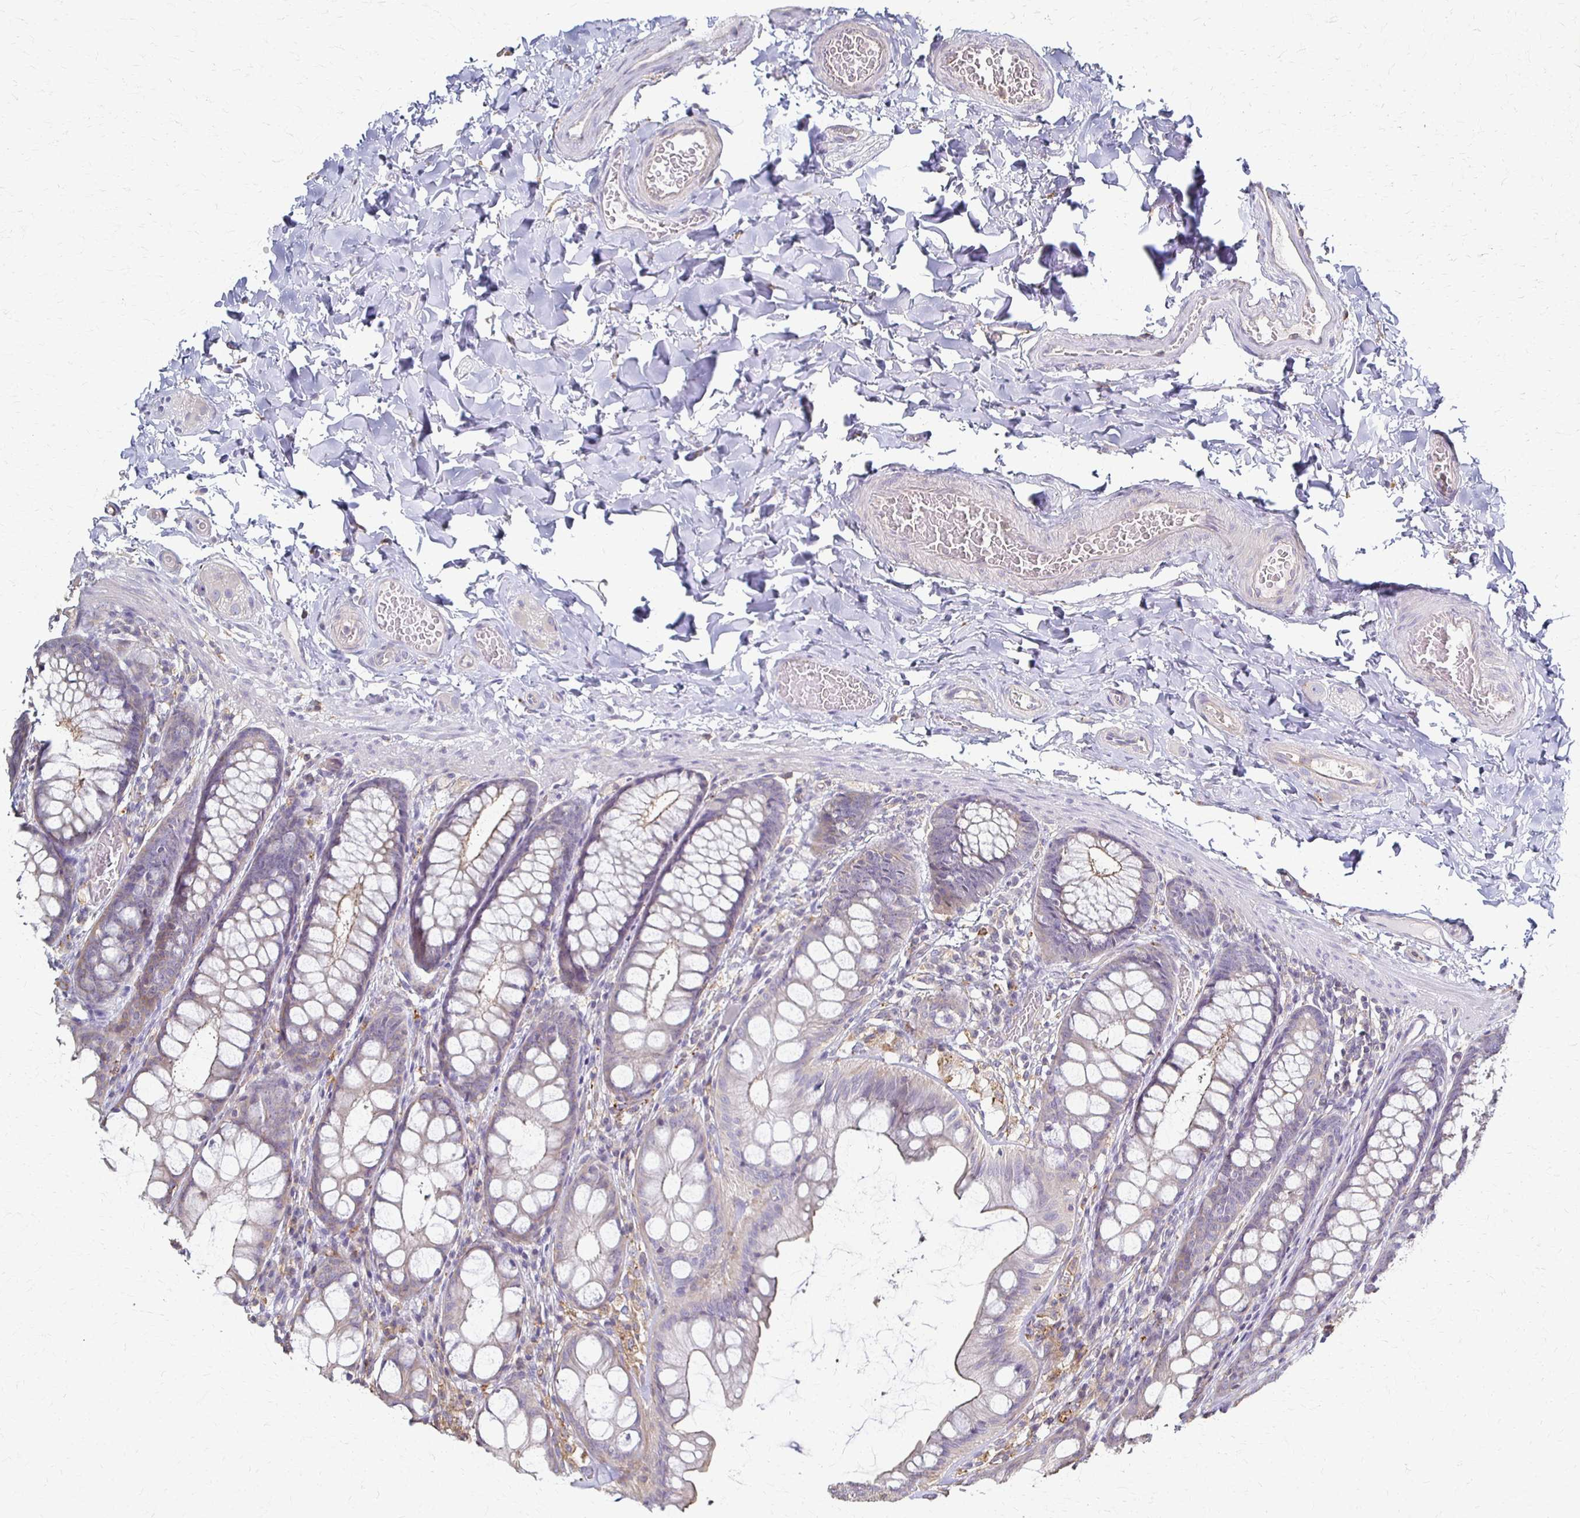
{"staining": {"intensity": "negative", "quantity": "none", "location": "none"}, "tissue": "colon", "cell_type": "Endothelial cells", "image_type": "normal", "snomed": [{"axis": "morphology", "description": "Normal tissue, NOS"}, {"axis": "topography", "description": "Colon"}], "caption": "A high-resolution image shows immunohistochemistry (IHC) staining of normal colon, which shows no significant staining in endothelial cells. The staining is performed using DAB brown chromogen with nuclei counter-stained in using hematoxylin.", "gene": "C1QTNF7", "patient": {"sex": "male", "age": 47}}